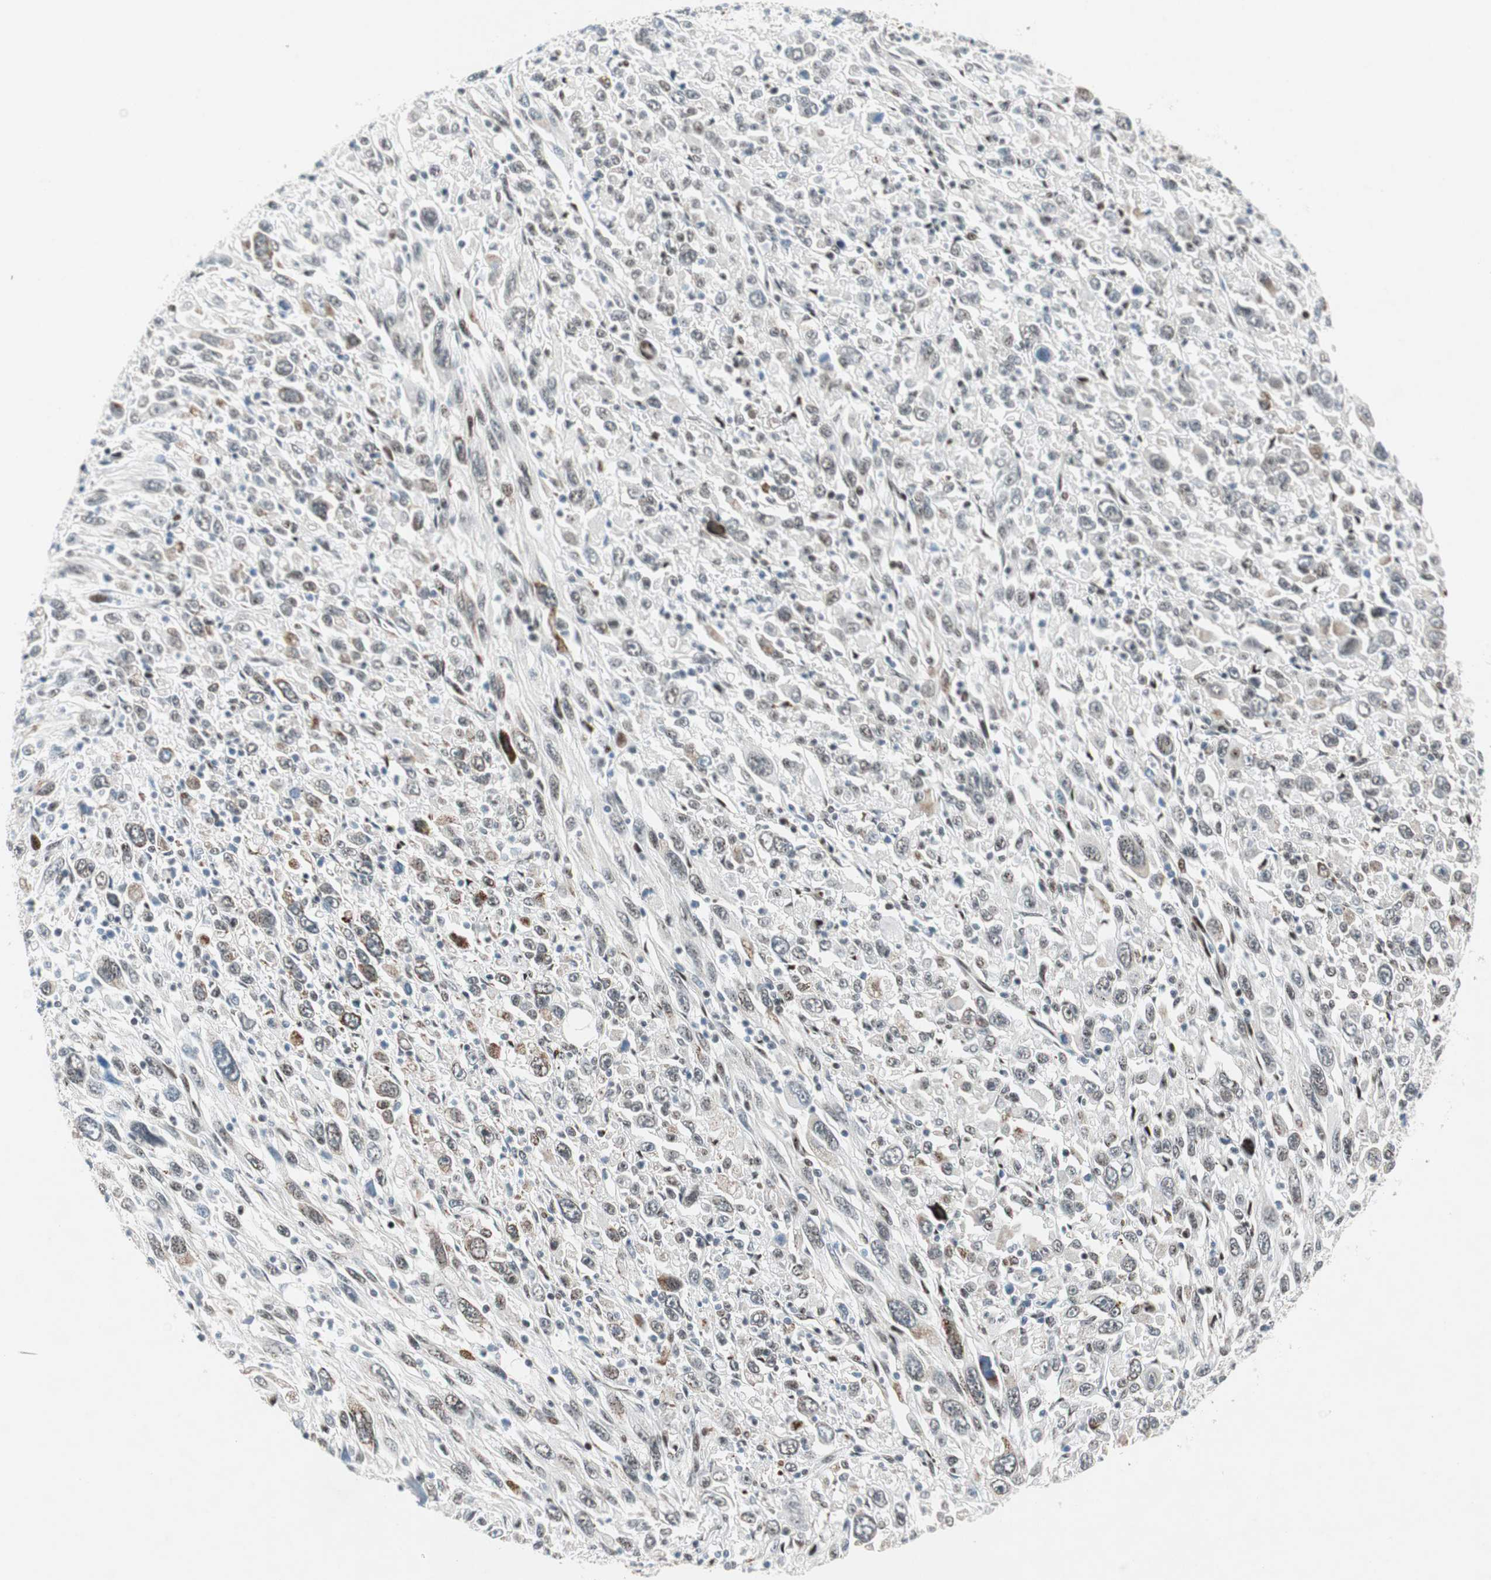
{"staining": {"intensity": "strong", "quantity": "25%-75%", "location": "cytoplasmic/membranous"}, "tissue": "melanoma", "cell_type": "Tumor cells", "image_type": "cancer", "snomed": [{"axis": "morphology", "description": "Malignant melanoma, Metastatic site"}, {"axis": "topography", "description": "Skin"}], "caption": "An IHC photomicrograph of neoplastic tissue is shown. Protein staining in brown labels strong cytoplasmic/membranous positivity in melanoma within tumor cells.", "gene": "FBXO44", "patient": {"sex": "female", "age": 56}}